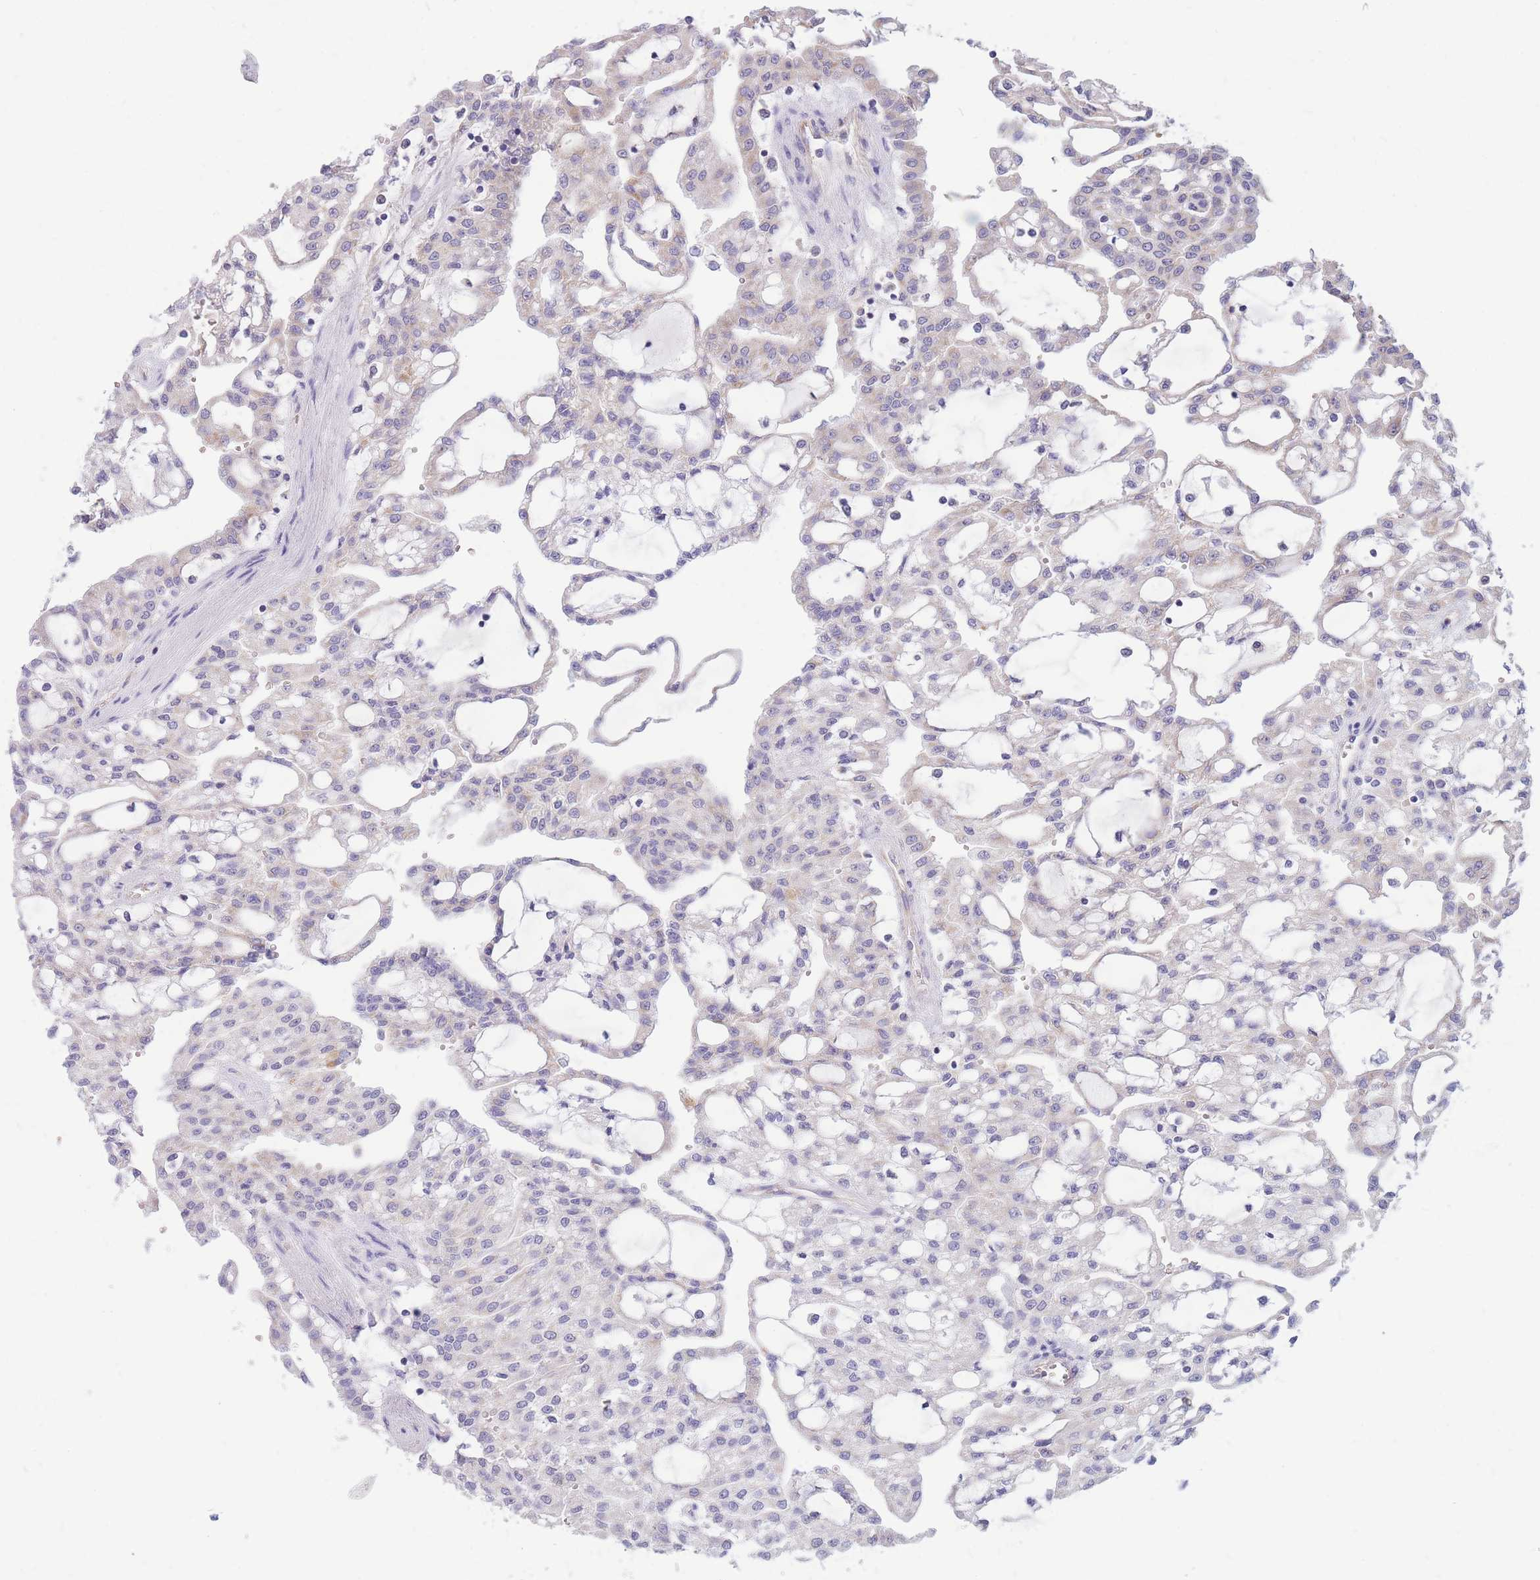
{"staining": {"intensity": "negative", "quantity": "none", "location": "none"}, "tissue": "renal cancer", "cell_type": "Tumor cells", "image_type": "cancer", "snomed": [{"axis": "morphology", "description": "Adenocarcinoma, NOS"}, {"axis": "topography", "description": "Kidney"}], "caption": "This histopathology image is of adenocarcinoma (renal) stained with immunohistochemistry to label a protein in brown with the nuclei are counter-stained blue. There is no staining in tumor cells.", "gene": "MRPS9", "patient": {"sex": "male", "age": 63}}